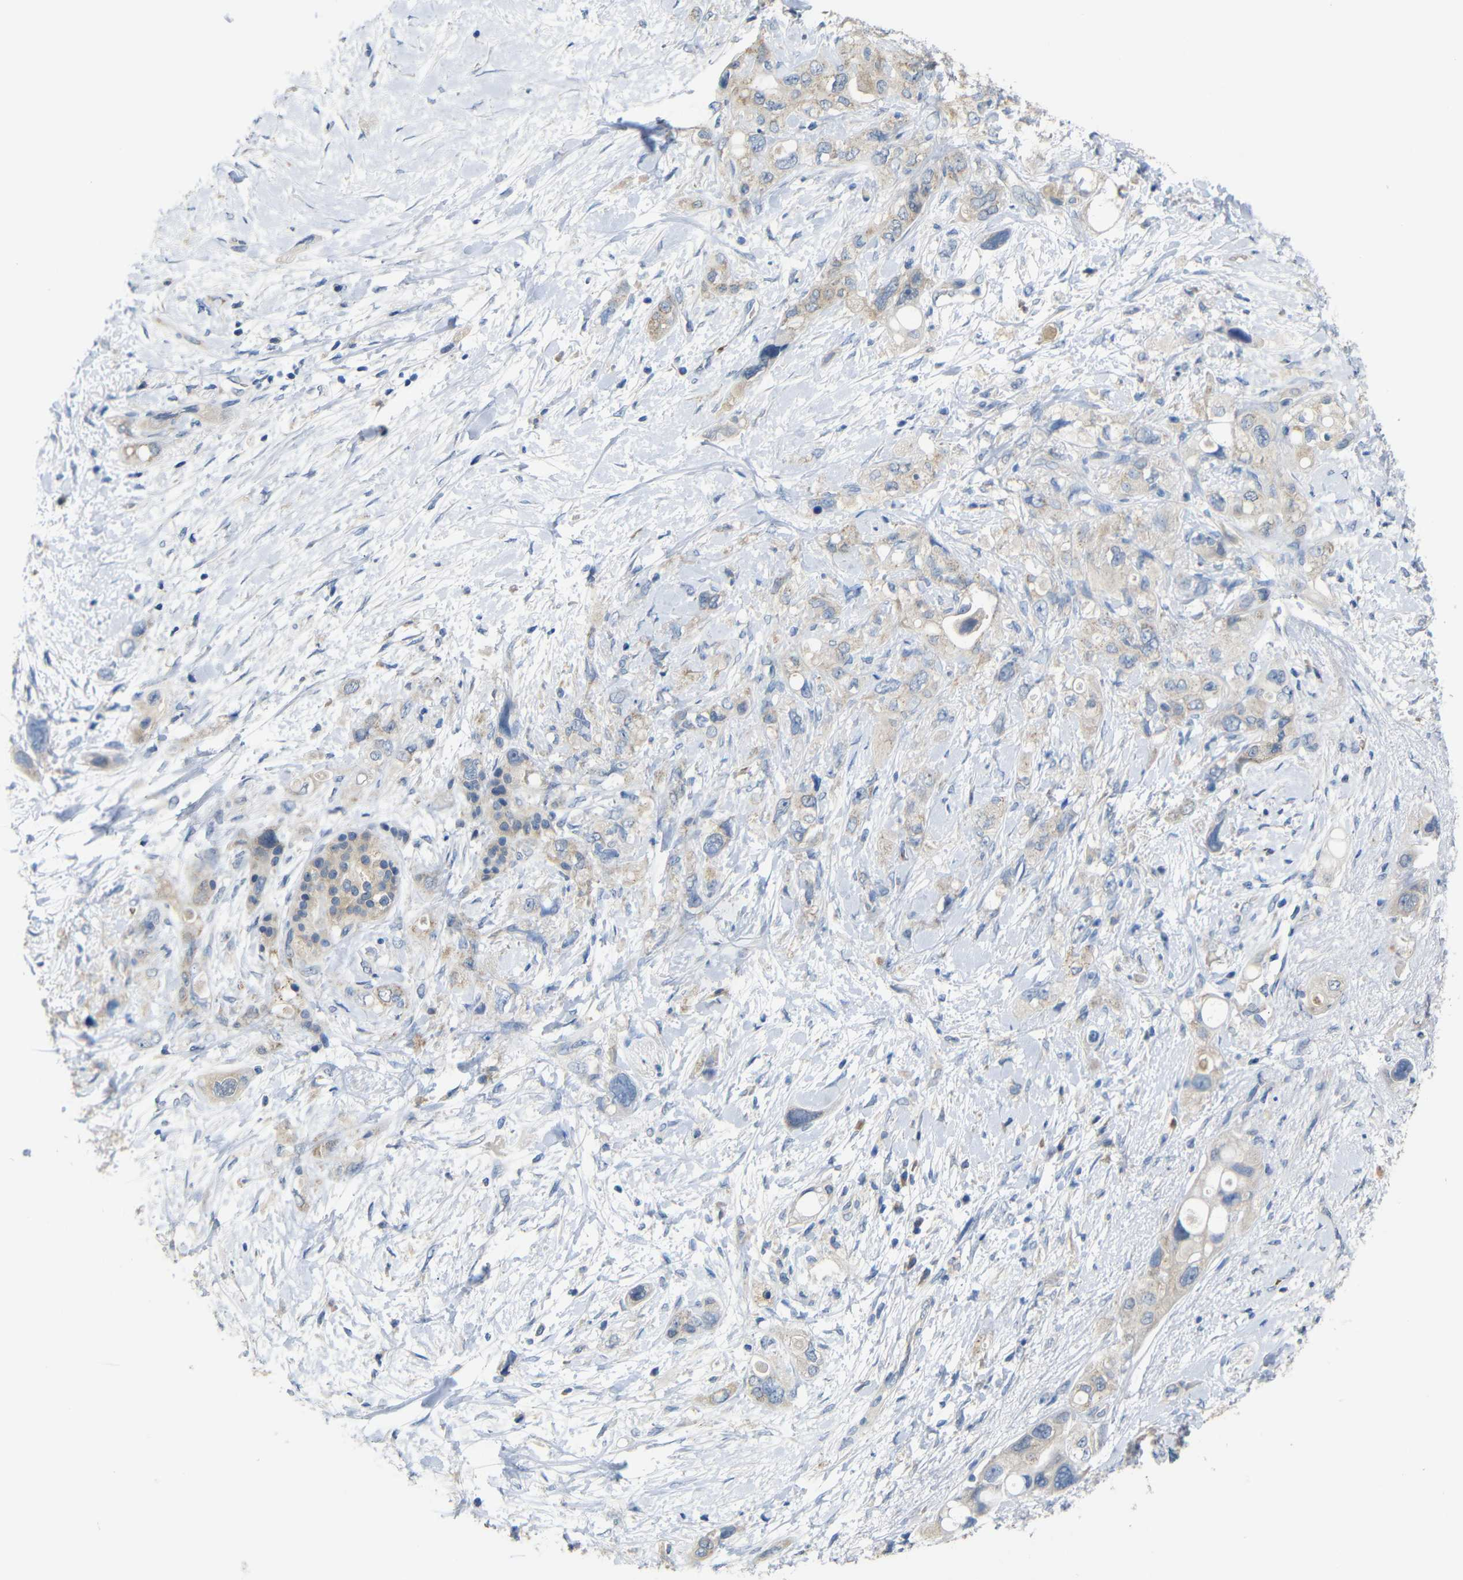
{"staining": {"intensity": "weak", "quantity": ">75%", "location": "cytoplasmic/membranous"}, "tissue": "pancreatic cancer", "cell_type": "Tumor cells", "image_type": "cancer", "snomed": [{"axis": "morphology", "description": "Adenocarcinoma, NOS"}, {"axis": "topography", "description": "Pancreas"}], "caption": "Human pancreatic cancer (adenocarcinoma) stained for a protein (brown) reveals weak cytoplasmic/membranous positive staining in approximately >75% of tumor cells.", "gene": "TBC1D32", "patient": {"sex": "female", "age": 56}}